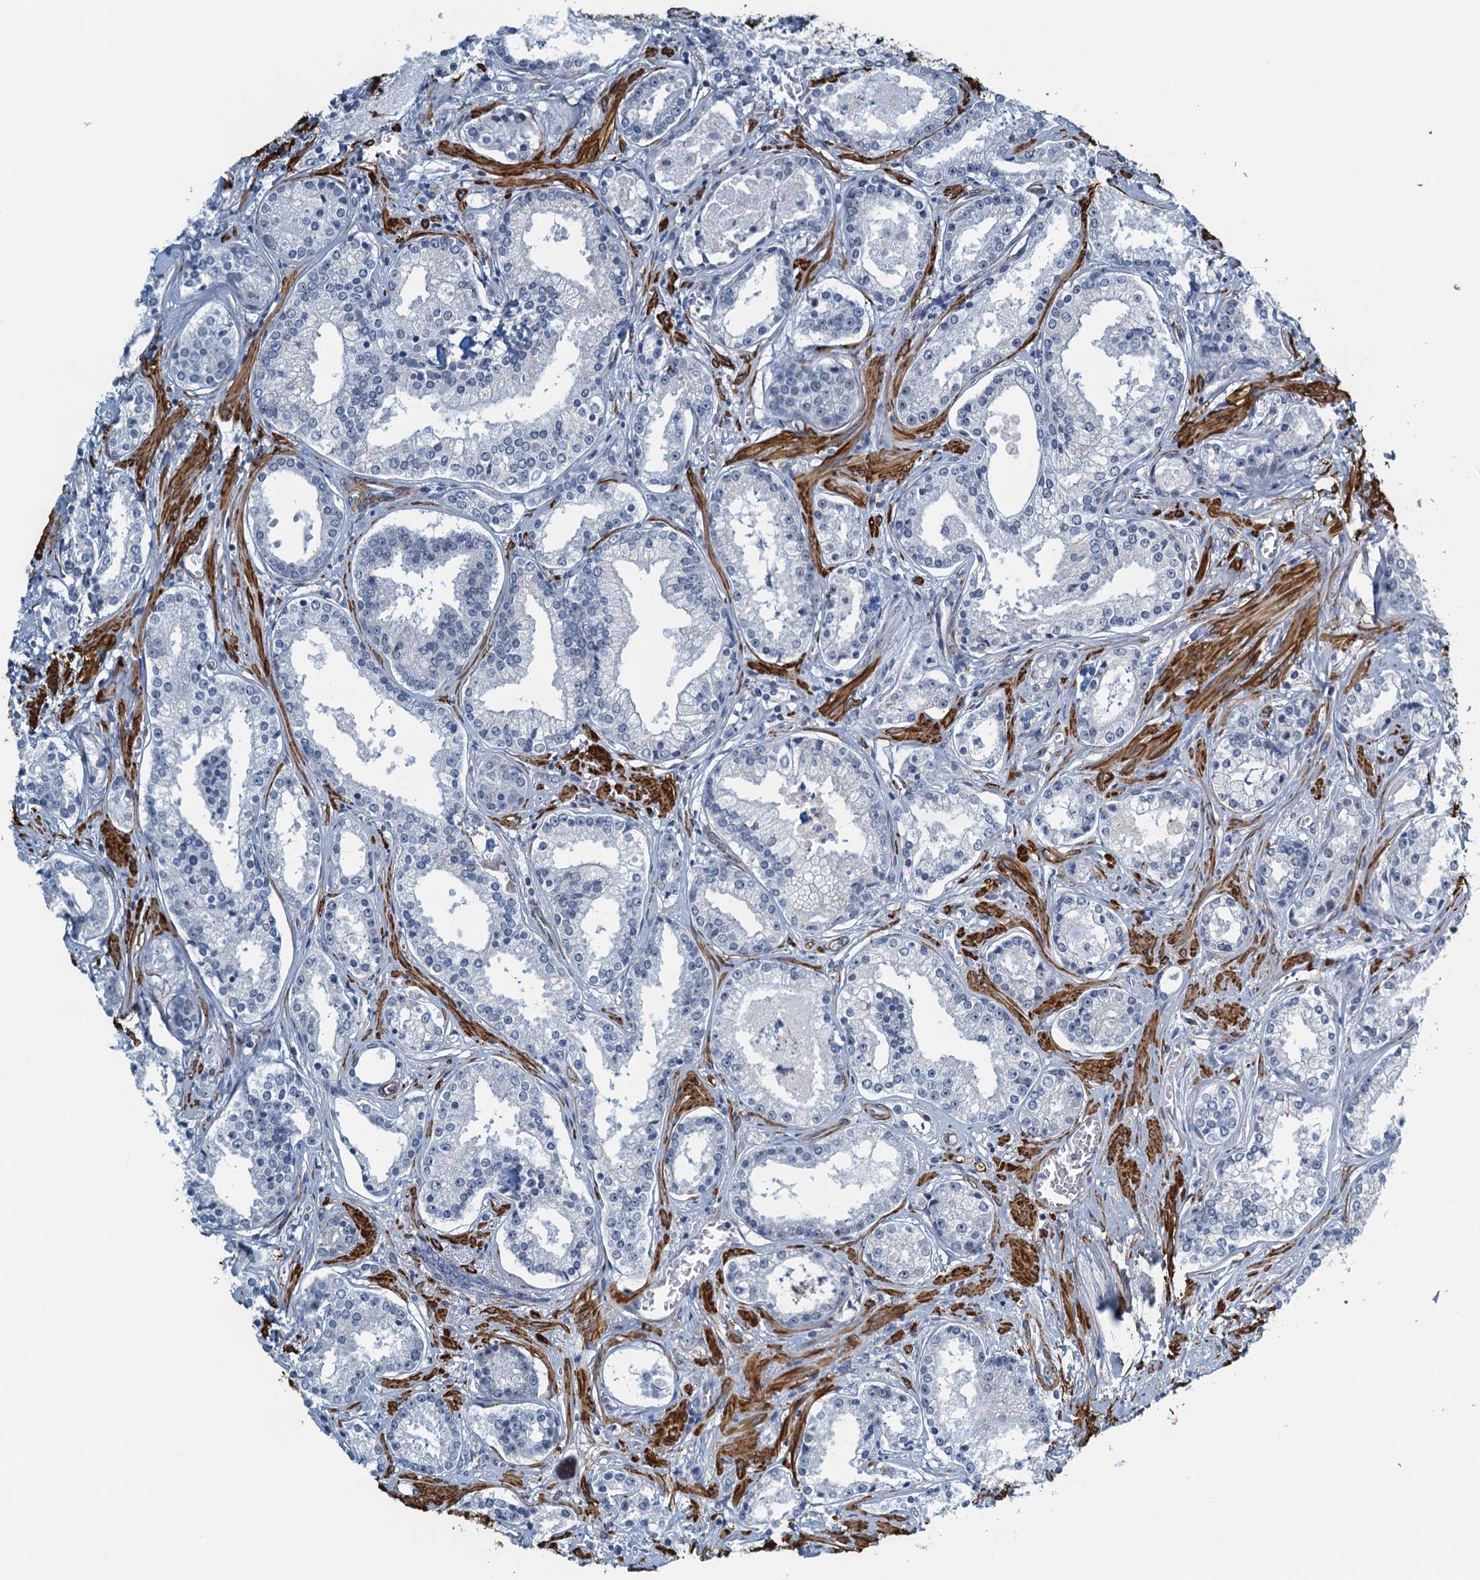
{"staining": {"intensity": "negative", "quantity": "none", "location": "none"}, "tissue": "prostate cancer", "cell_type": "Tumor cells", "image_type": "cancer", "snomed": [{"axis": "morphology", "description": "Adenocarcinoma, High grade"}, {"axis": "topography", "description": "Prostate"}], "caption": "IHC of high-grade adenocarcinoma (prostate) shows no expression in tumor cells.", "gene": "ALG2", "patient": {"sex": "male", "age": 58}}